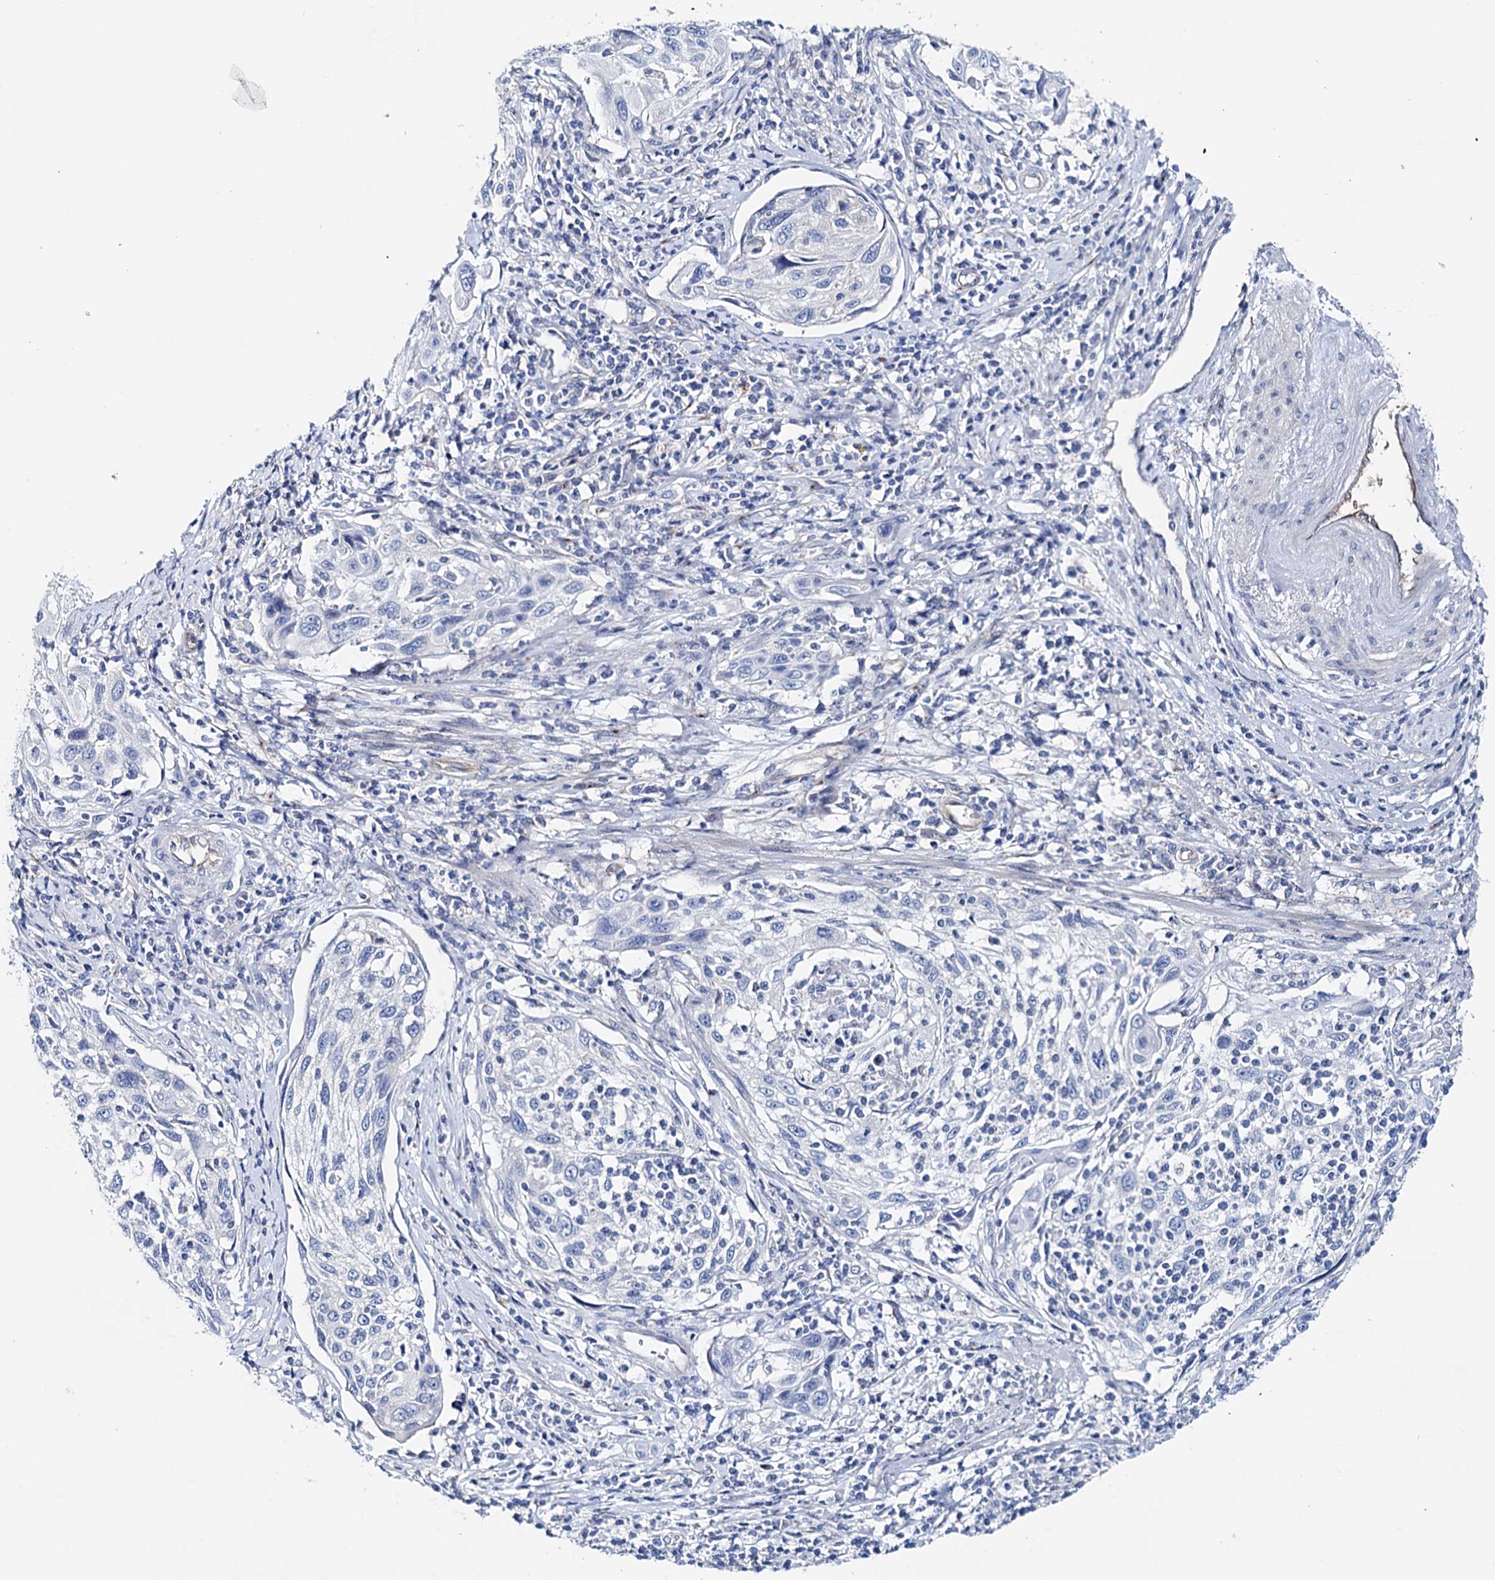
{"staining": {"intensity": "negative", "quantity": "none", "location": "none"}, "tissue": "cervical cancer", "cell_type": "Tumor cells", "image_type": "cancer", "snomed": [{"axis": "morphology", "description": "Squamous cell carcinoma, NOS"}, {"axis": "topography", "description": "Cervix"}], "caption": "An immunohistochemistry (IHC) histopathology image of cervical cancer is shown. There is no staining in tumor cells of cervical cancer.", "gene": "SHROOM1", "patient": {"sex": "female", "age": 70}}